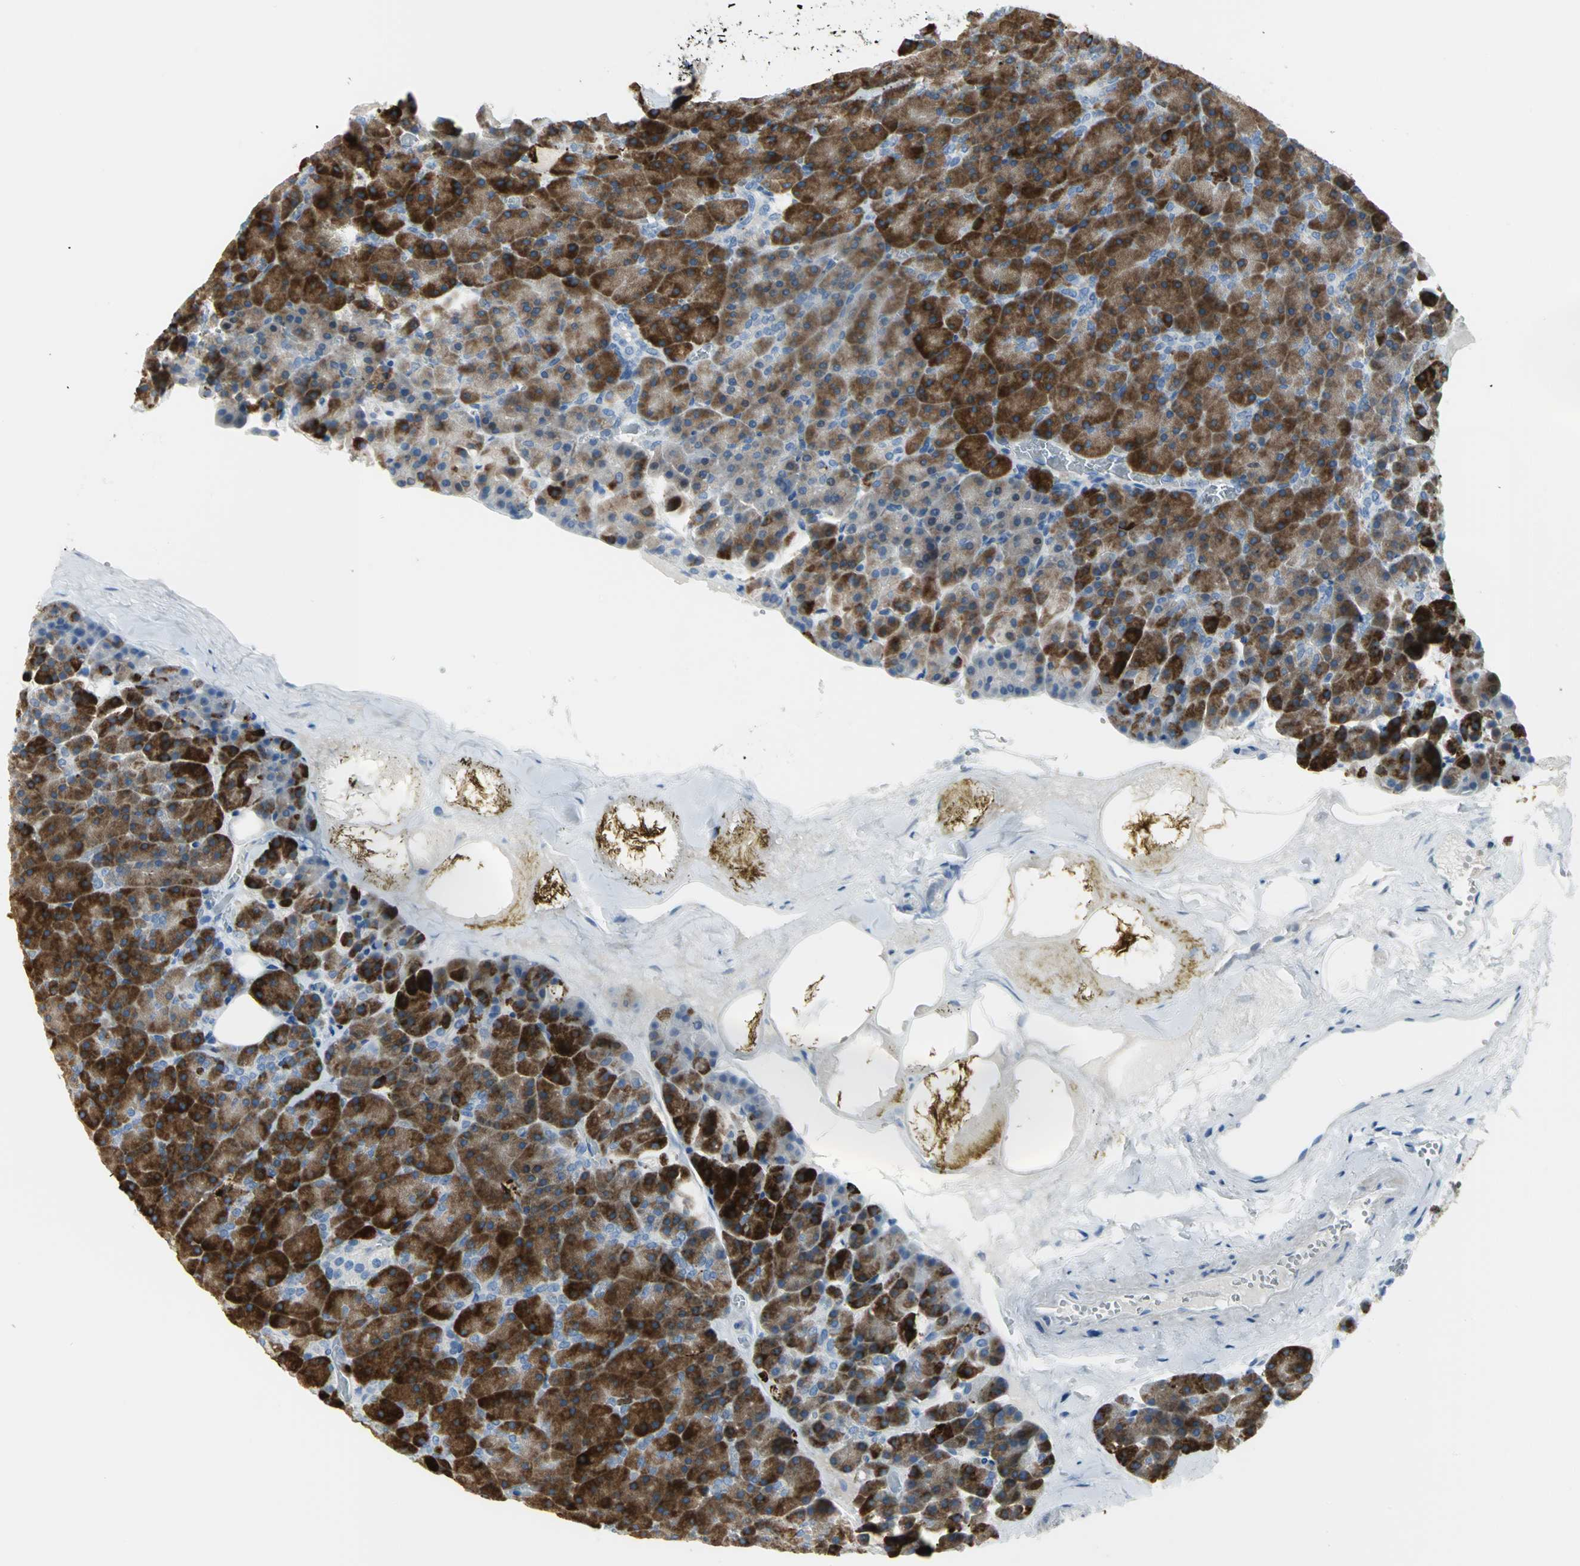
{"staining": {"intensity": "strong", "quantity": ">75%", "location": "cytoplasmic/membranous"}, "tissue": "pancreas", "cell_type": "Exocrine glandular cells", "image_type": "normal", "snomed": [{"axis": "morphology", "description": "Normal tissue, NOS"}, {"axis": "topography", "description": "Pancreas"}], "caption": "IHC of benign human pancreas displays high levels of strong cytoplasmic/membranous expression in approximately >75% of exocrine glandular cells. (DAB (3,3'-diaminobenzidine) = brown stain, brightfield microscopy at high magnification).", "gene": "MCM3", "patient": {"sex": "female", "age": 35}}